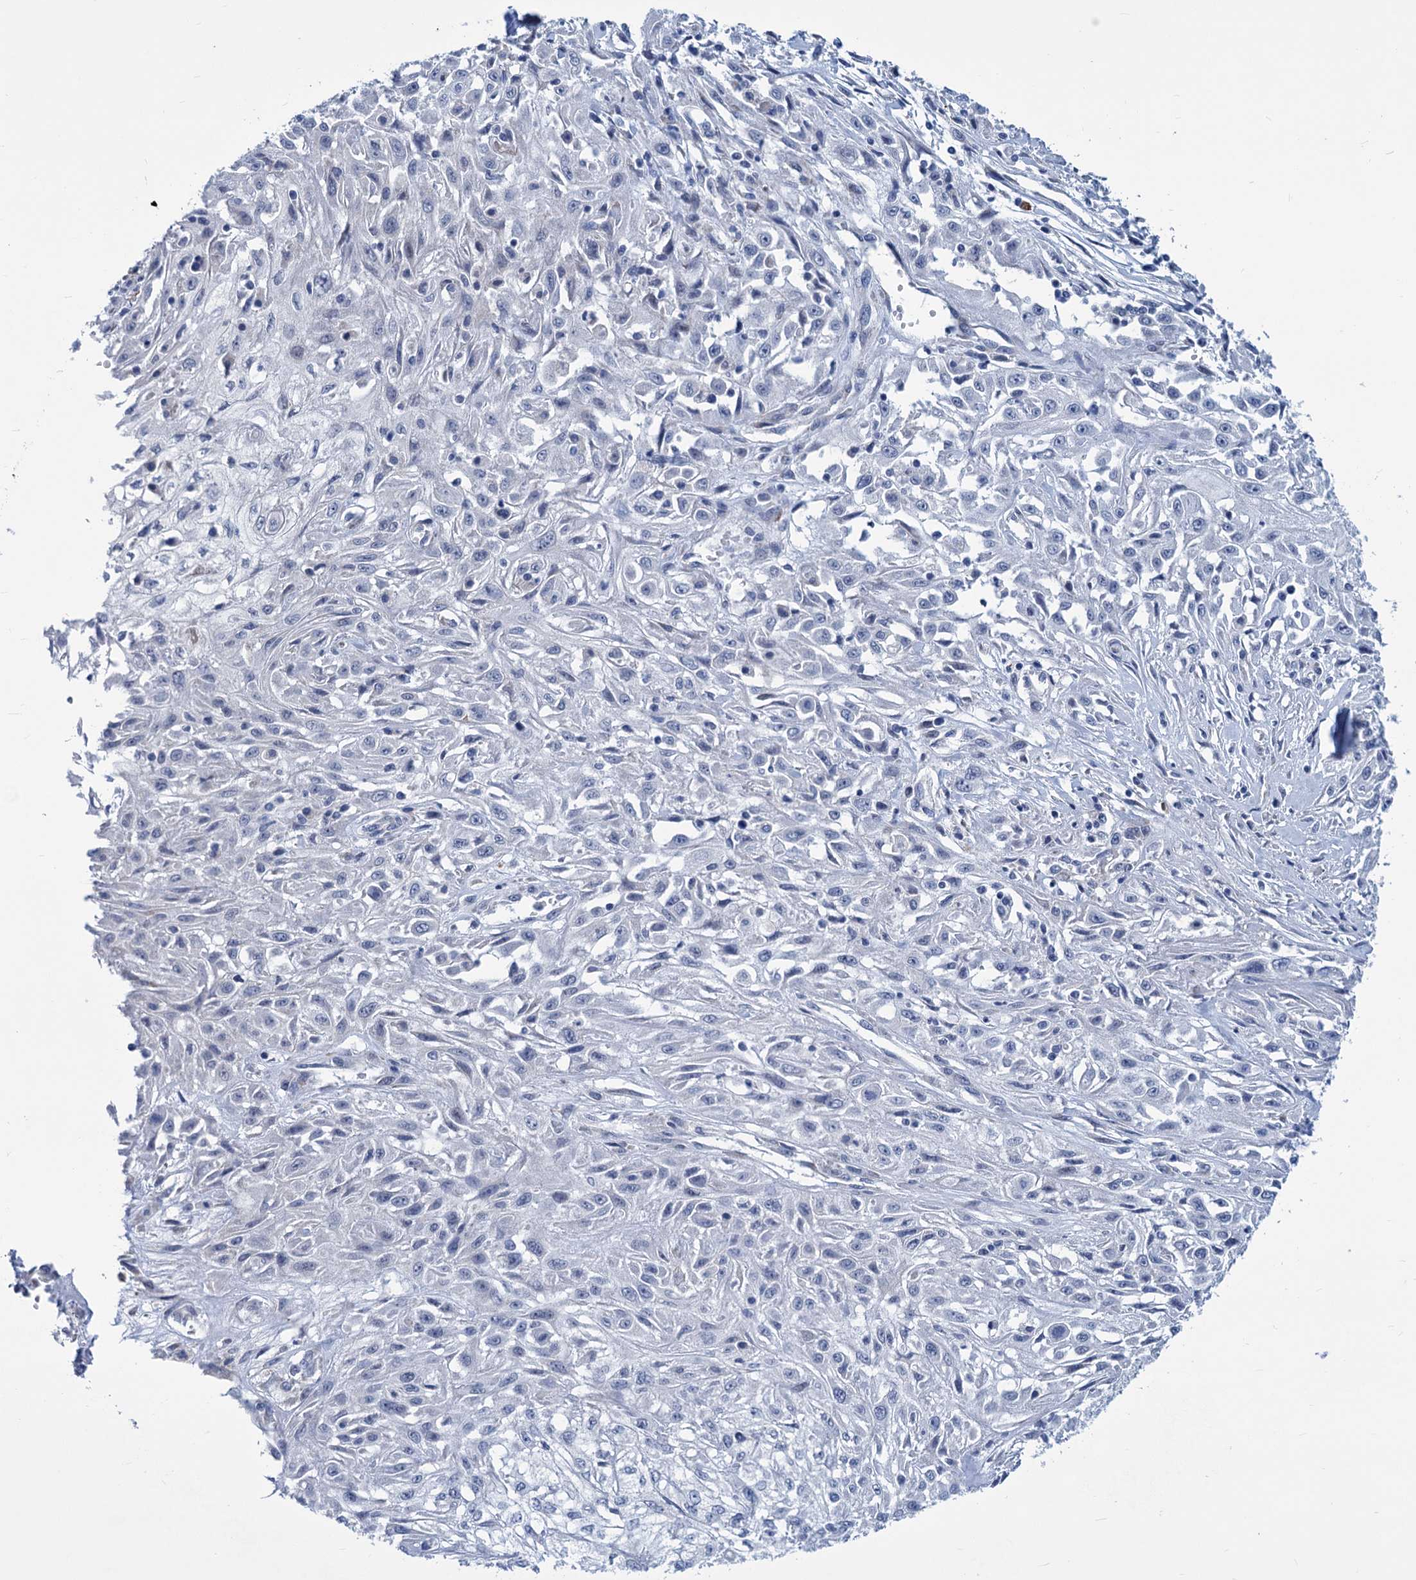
{"staining": {"intensity": "negative", "quantity": "none", "location": "none"}, "tissue": "skin cancer", "cell_type": "Tumor cells", "image_type": "cancer", "snomed": [{"axis": "morphology", "description": "Squamous cell carcinoma, NOS"}, {"axis": "morphology", "description": "Squamous cell carcinoma, metastatic, NOS"}, {"axis": "topography", "description": "Skin"}, {"axis": "topography", "description": "Lymph node"}], "caption": "Tumor cells show no significant positivity in skin cancer (metastatic squamous cell carcinoma). (DAB (3,3'-diaminobenzidine) IHC with hematoxylin counter stain).", "gene": "NEU3", "patient": {"sex": "male", "age": 75}}